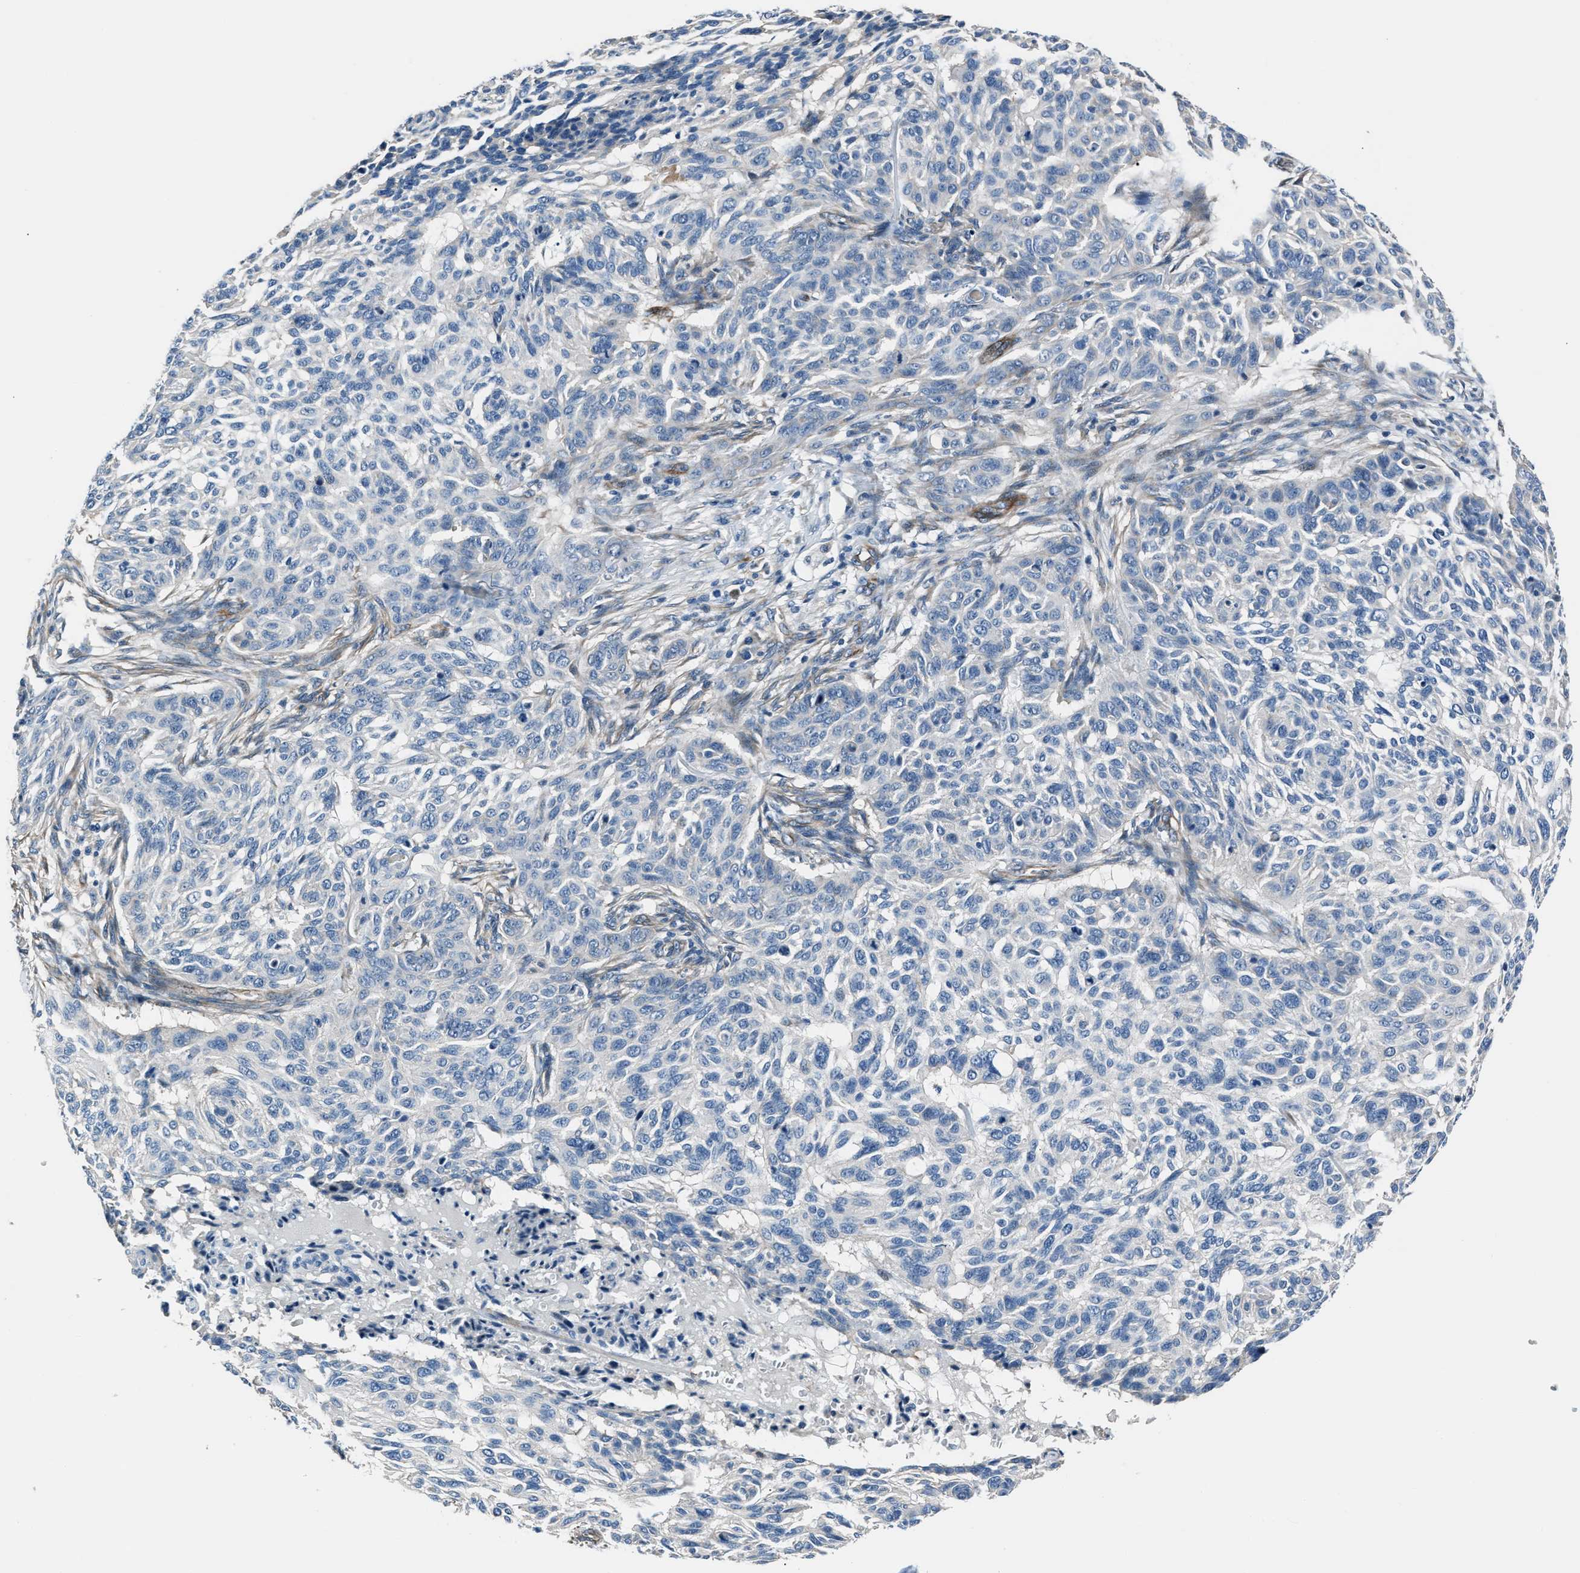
{"staining": {"intensity": "negative", "quantity": "none", "location": "none"}, "tissue": "skin cancer", "cell_type": "Tumor cells", "image_type": "cancer", "snomed": [{"axis": "morphology", "description": "Basal cell carcinoma"}, {"axis": "topography", "description": "Skin"}], "caption": "Skin cancer (basal cell carcinoma) was stained to show a protein in brown. There is no significant staining in tumor cells.", "gene": "MPDZ", "patient": {"sex": "male", "age": 85}}